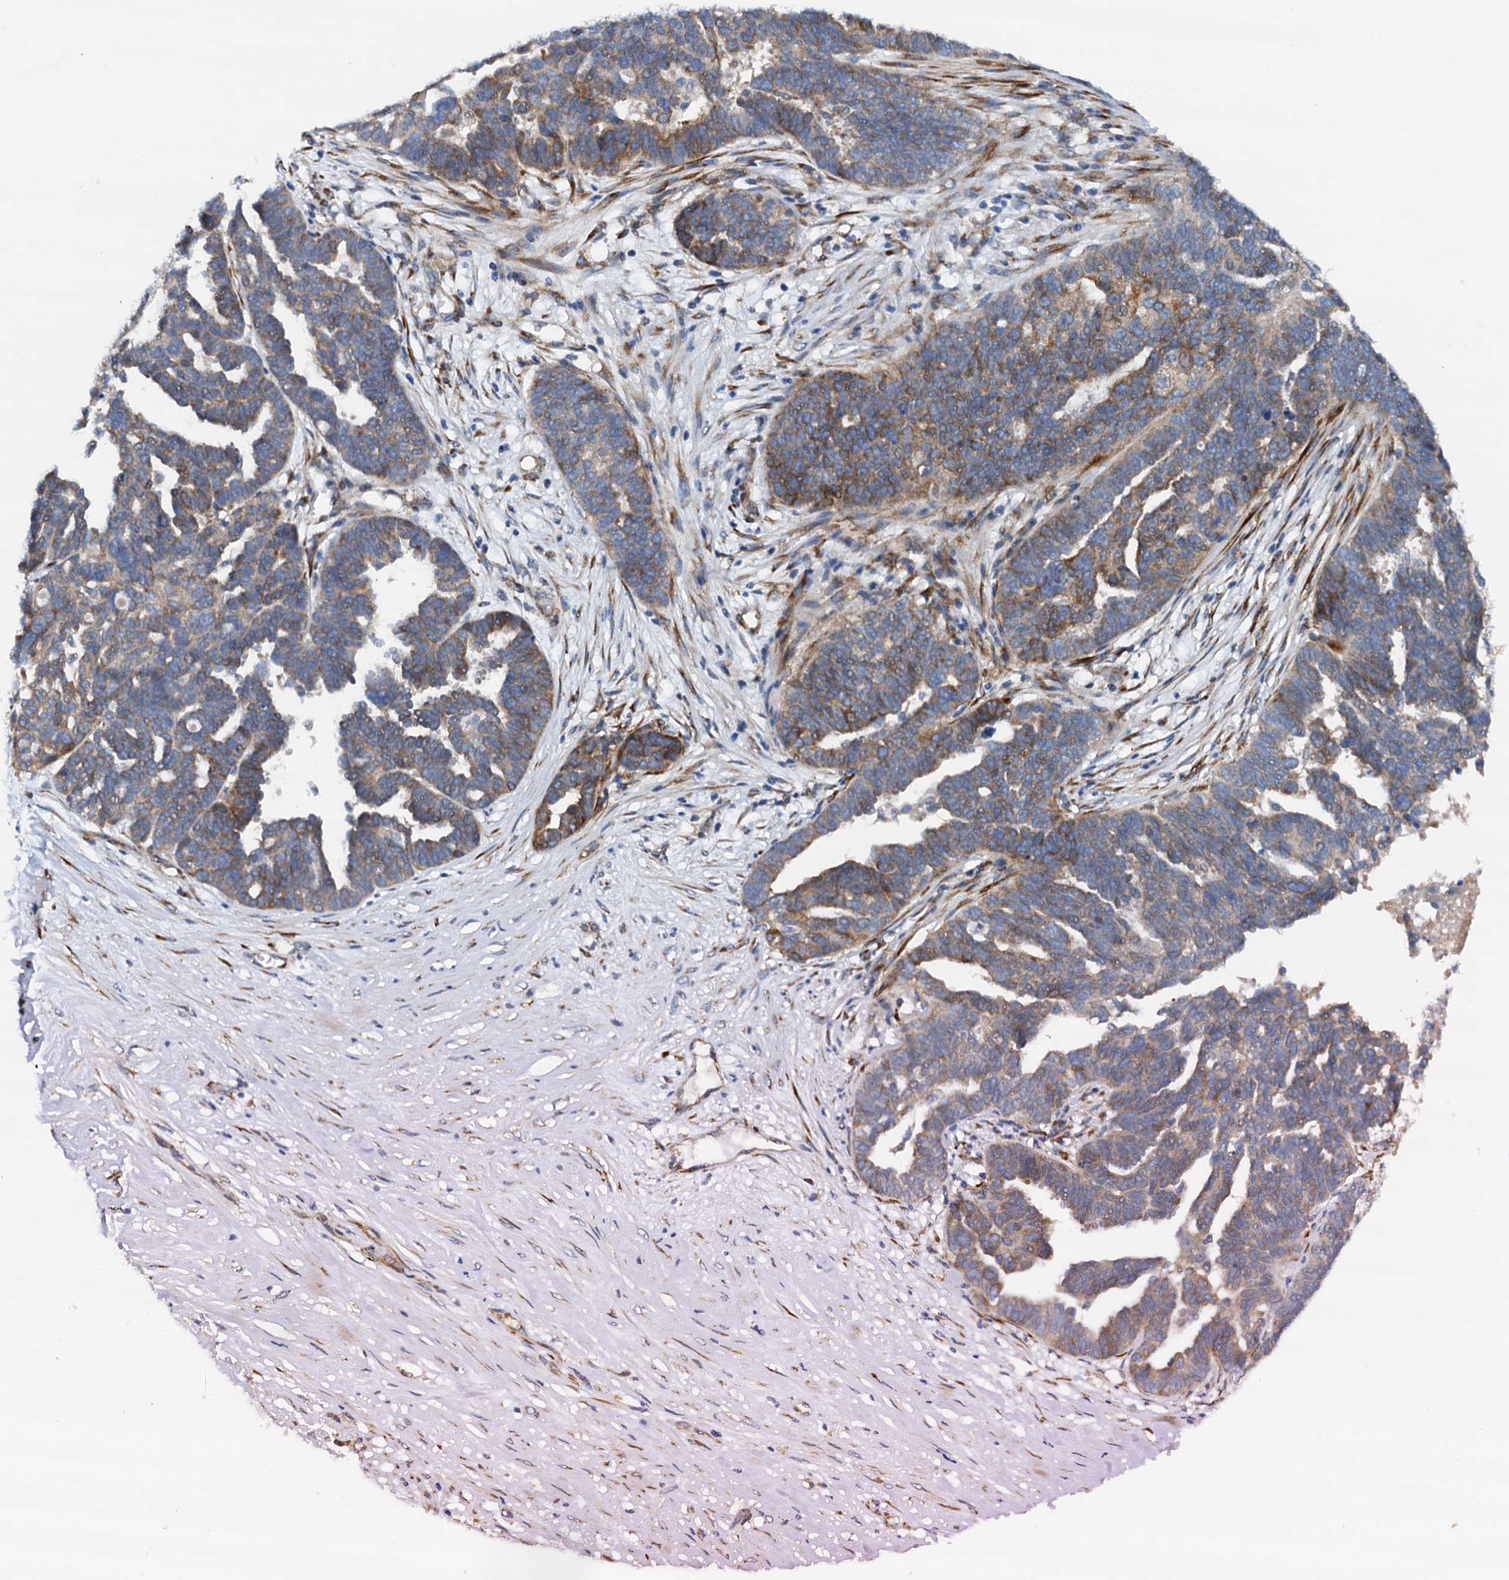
{"staining": {"intensity": "moderate", "quantity": ">75%", "location": "cytoplasmic/membranous"}, "tissue": "ovarian cancer", "cell_type": "Tumor cells", "image_type": "cancer", "snomed": [{"axis": "morphology", "description": "Cystadenocarcinoma, serous, NOS"}, {"axis": "topography", "description": "Ovary"}], "caption": "A high-resolution micrograph shows IHC staining of ovarian cancer, which shows moderate cytoplasmic/membranous expression in about >75% of tumor cells.", "gene": "RASSF9", "patient": {"sex": "female", "age": 59}}